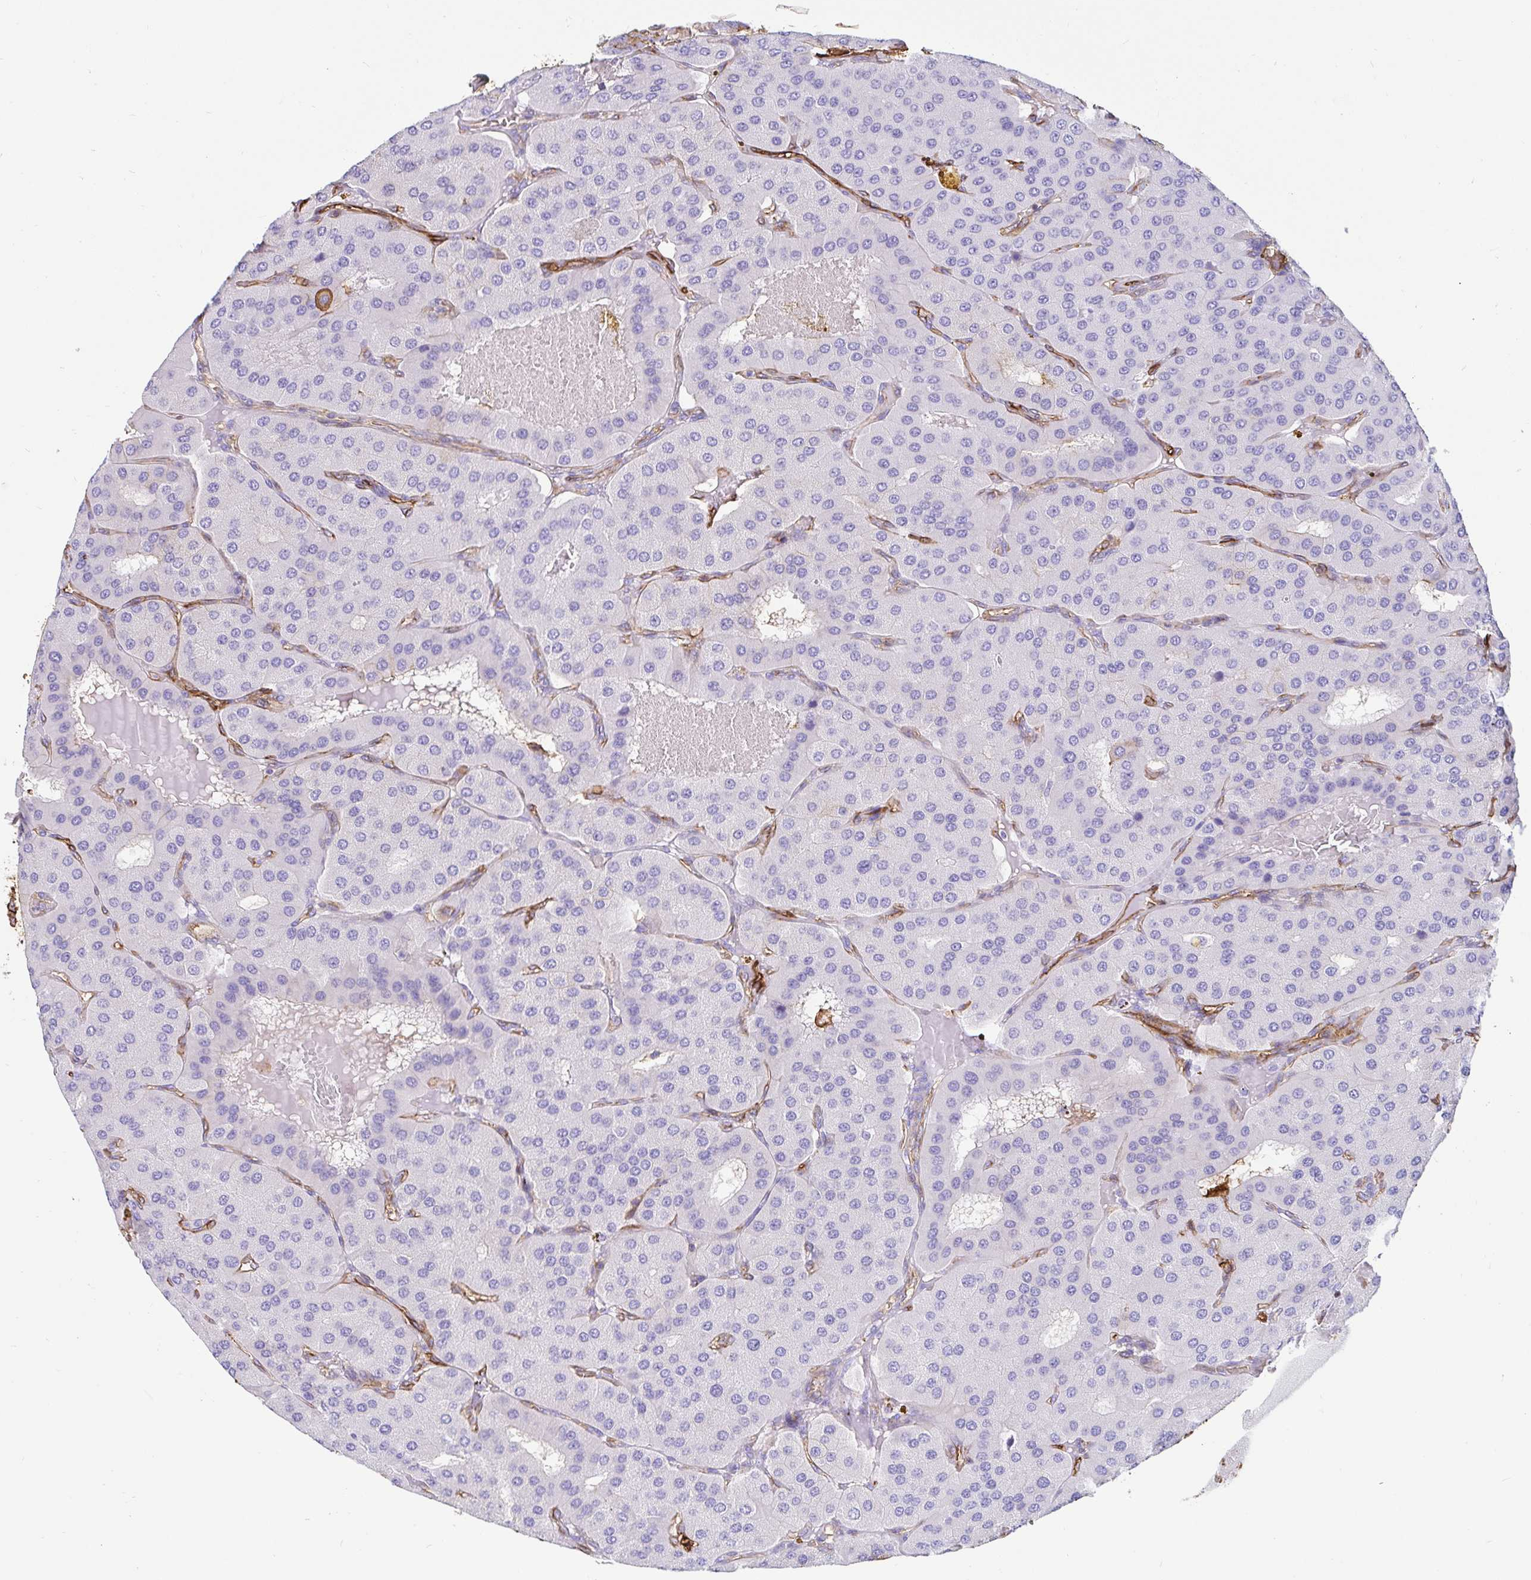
{"staining": {"intensity": "negative", "quantity": "none", "location": "none"}, "tissue": "parathyroid gland", "cell_type": "Glandular cells", "image_type": "normal", "snomed": [{"axis": "morphology", "description": "Normal tissue, NOS"}, {"axis": "morphology", "description": "Adenoma, NOS"}, {"axis": "topography", "description": "Parathyroid gland"}], "caption": "Glandular cells show no significant protein staining in normal parathyroid gland.", "gene": "ANXA2", "patient": {"sex": "female", "age": 86}}